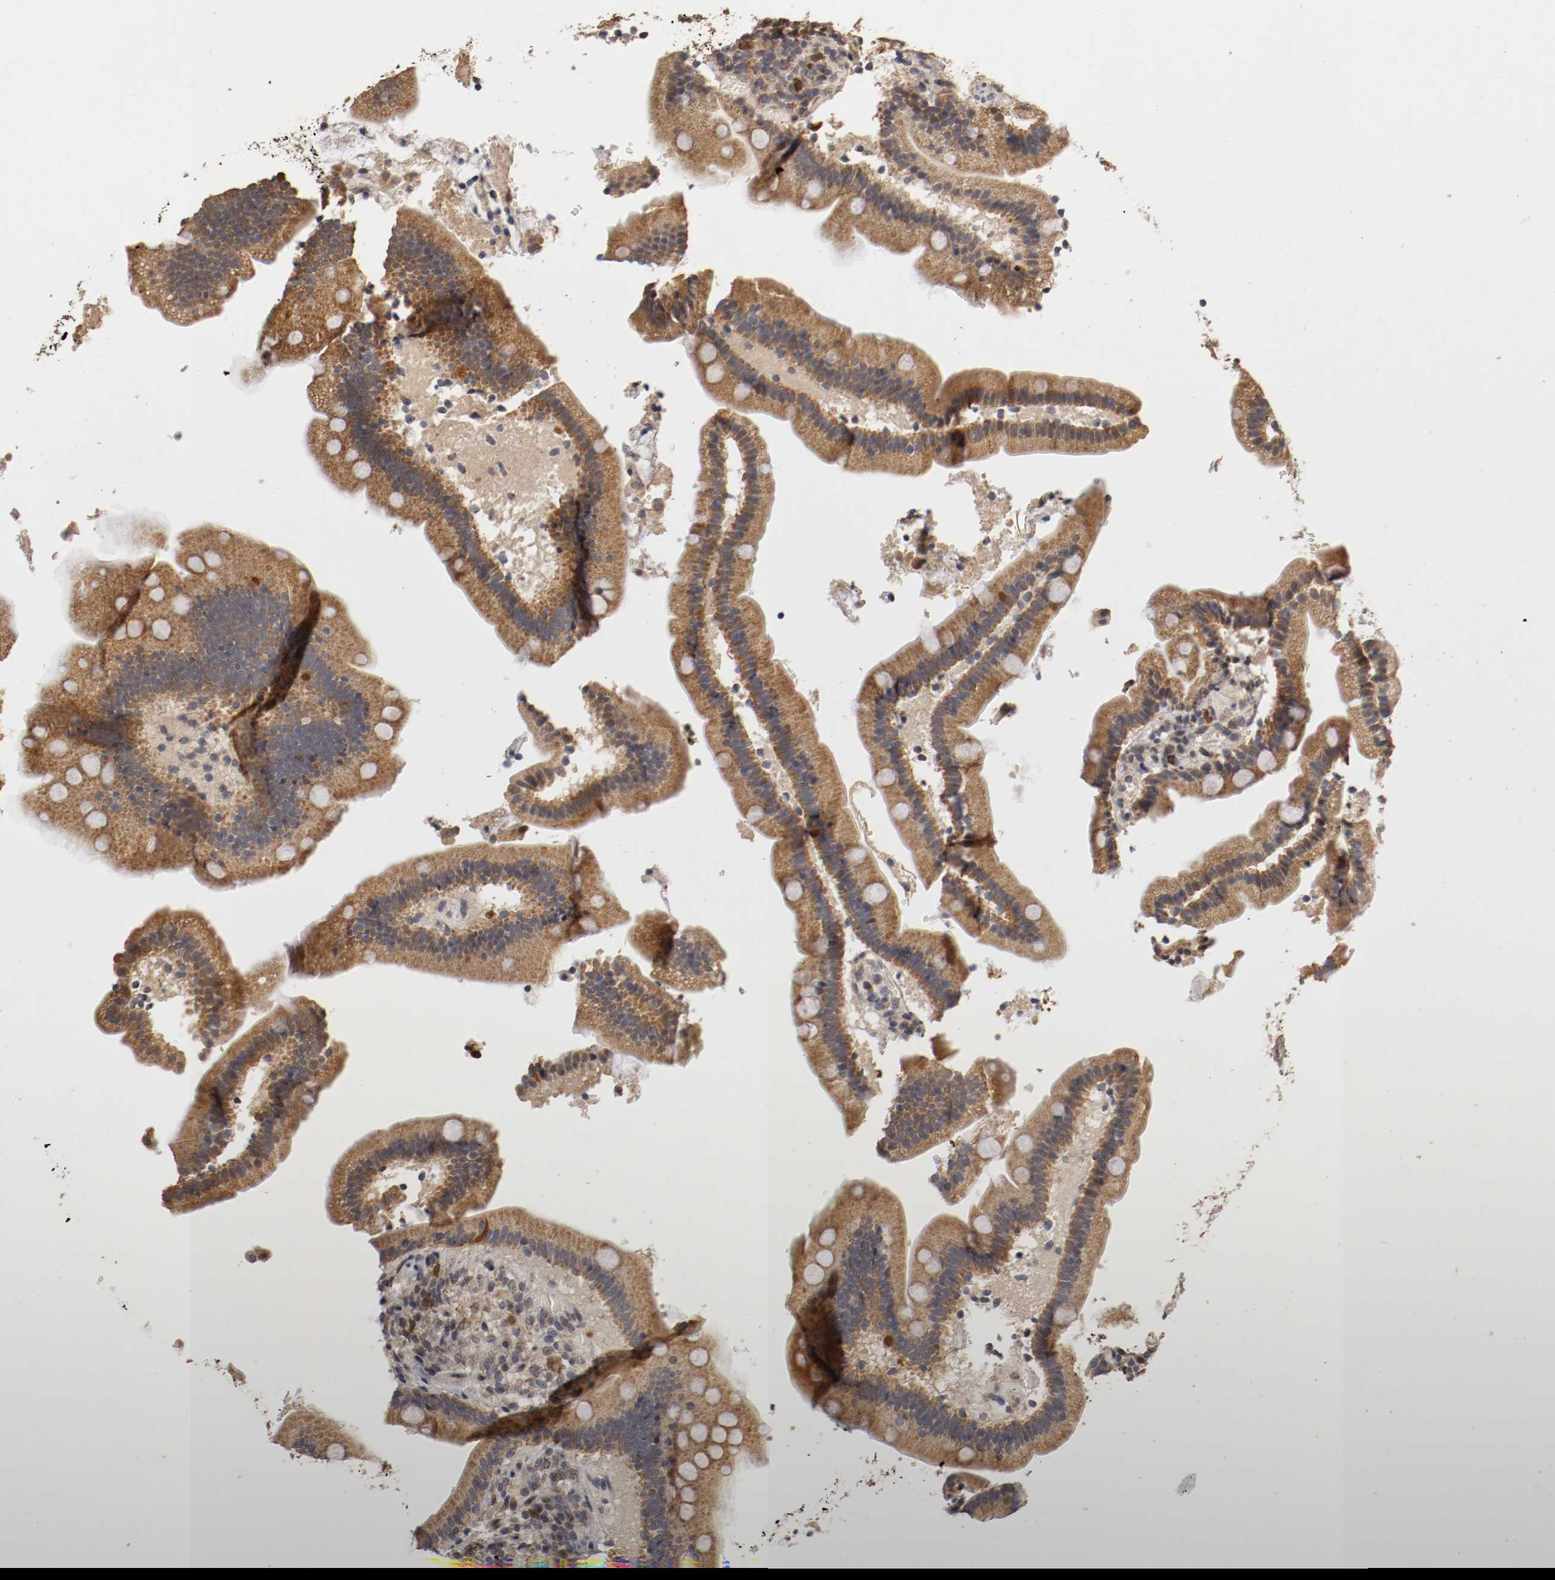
{"staining": {"intensity": "weak", "quantity": "25%-75%", "location": "cytoplasmic/membranous,nuclear"}, "tissue": "duodenum", "cell_type": "Glandular cells", "image_type": "normal", "snomed": [{"axis": "morphology", "description": "Normal tissue, NOS"}, {"axis": "topography", "description": "Duodenum"}], "caption": "Glandular cells show weak cytoplasmic/membranous,nuclear expression in approximately 25%-75% of cells in benign duodenum. The staining was performed using DAB to visualize the protein expression in brown, while the nuclei were stained in blue with hematoxylin (Magnification: 20x).", "gene": "TNFRSF1B", "patient": {"sex": "male", "age": 66}}